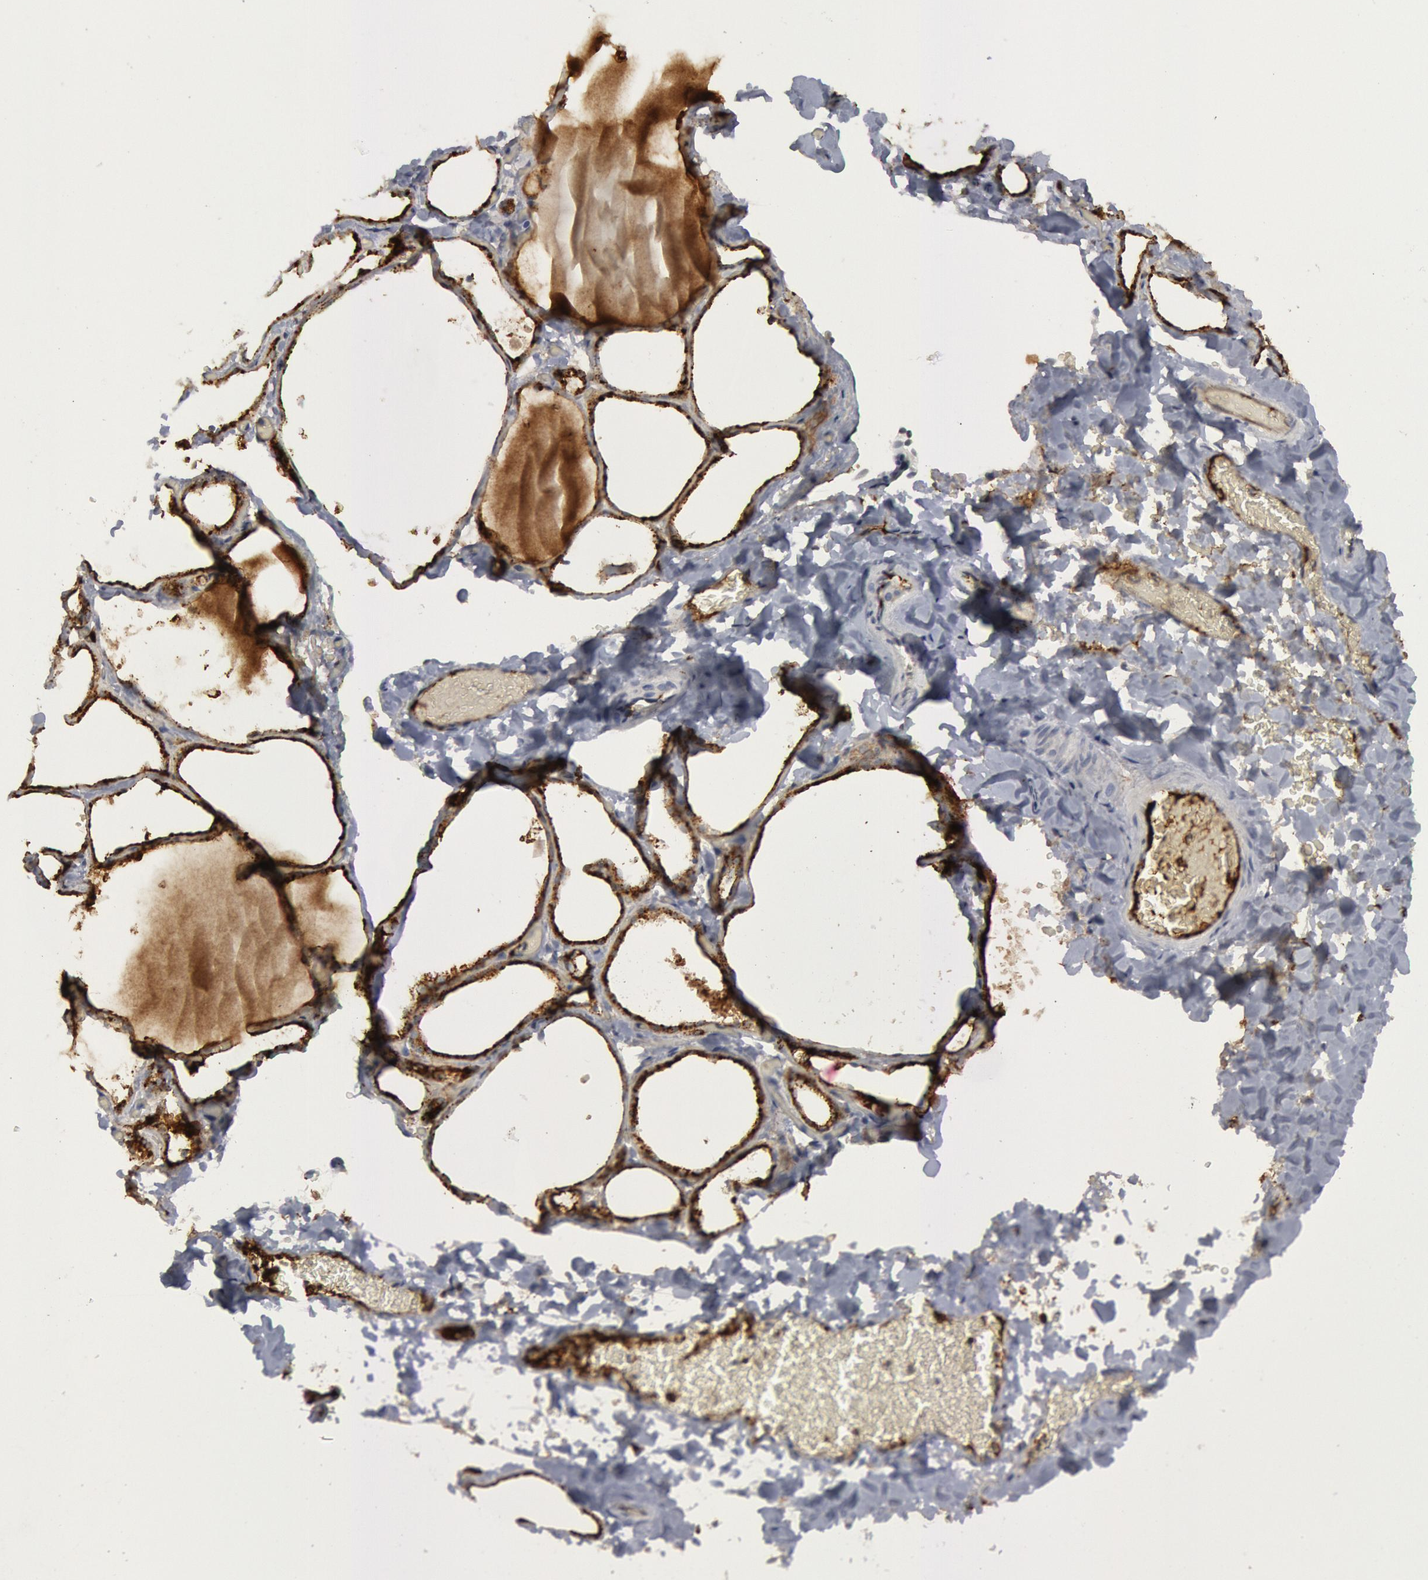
{"staining": {"intensity": "moderate", "quantity": "25%-75%", "location": "cytoplasmic/membranous,nuclear"}, "tissue": "thyroid gland", "cell_type": "Glandular cells", "image_type": "normal", "snomed": [{"axis": "morphology", "description": "Normal tissue, NOS"}, {"axis": "topography", "description": "Thyroid gland"}], "caption": "High-magnification brightfield microscopy of benign thyroid gland stained with DAB (3,3'-diaminobenzidine) (brown) and counterstained with hematoxylin (blue). glandular cells exhibit moderate cytoplasmic/membranous,nuclear staining is seen in about25%-75% of cells.", "gene": "C1QC", "patient": {"sex": "female", "age": 22}}